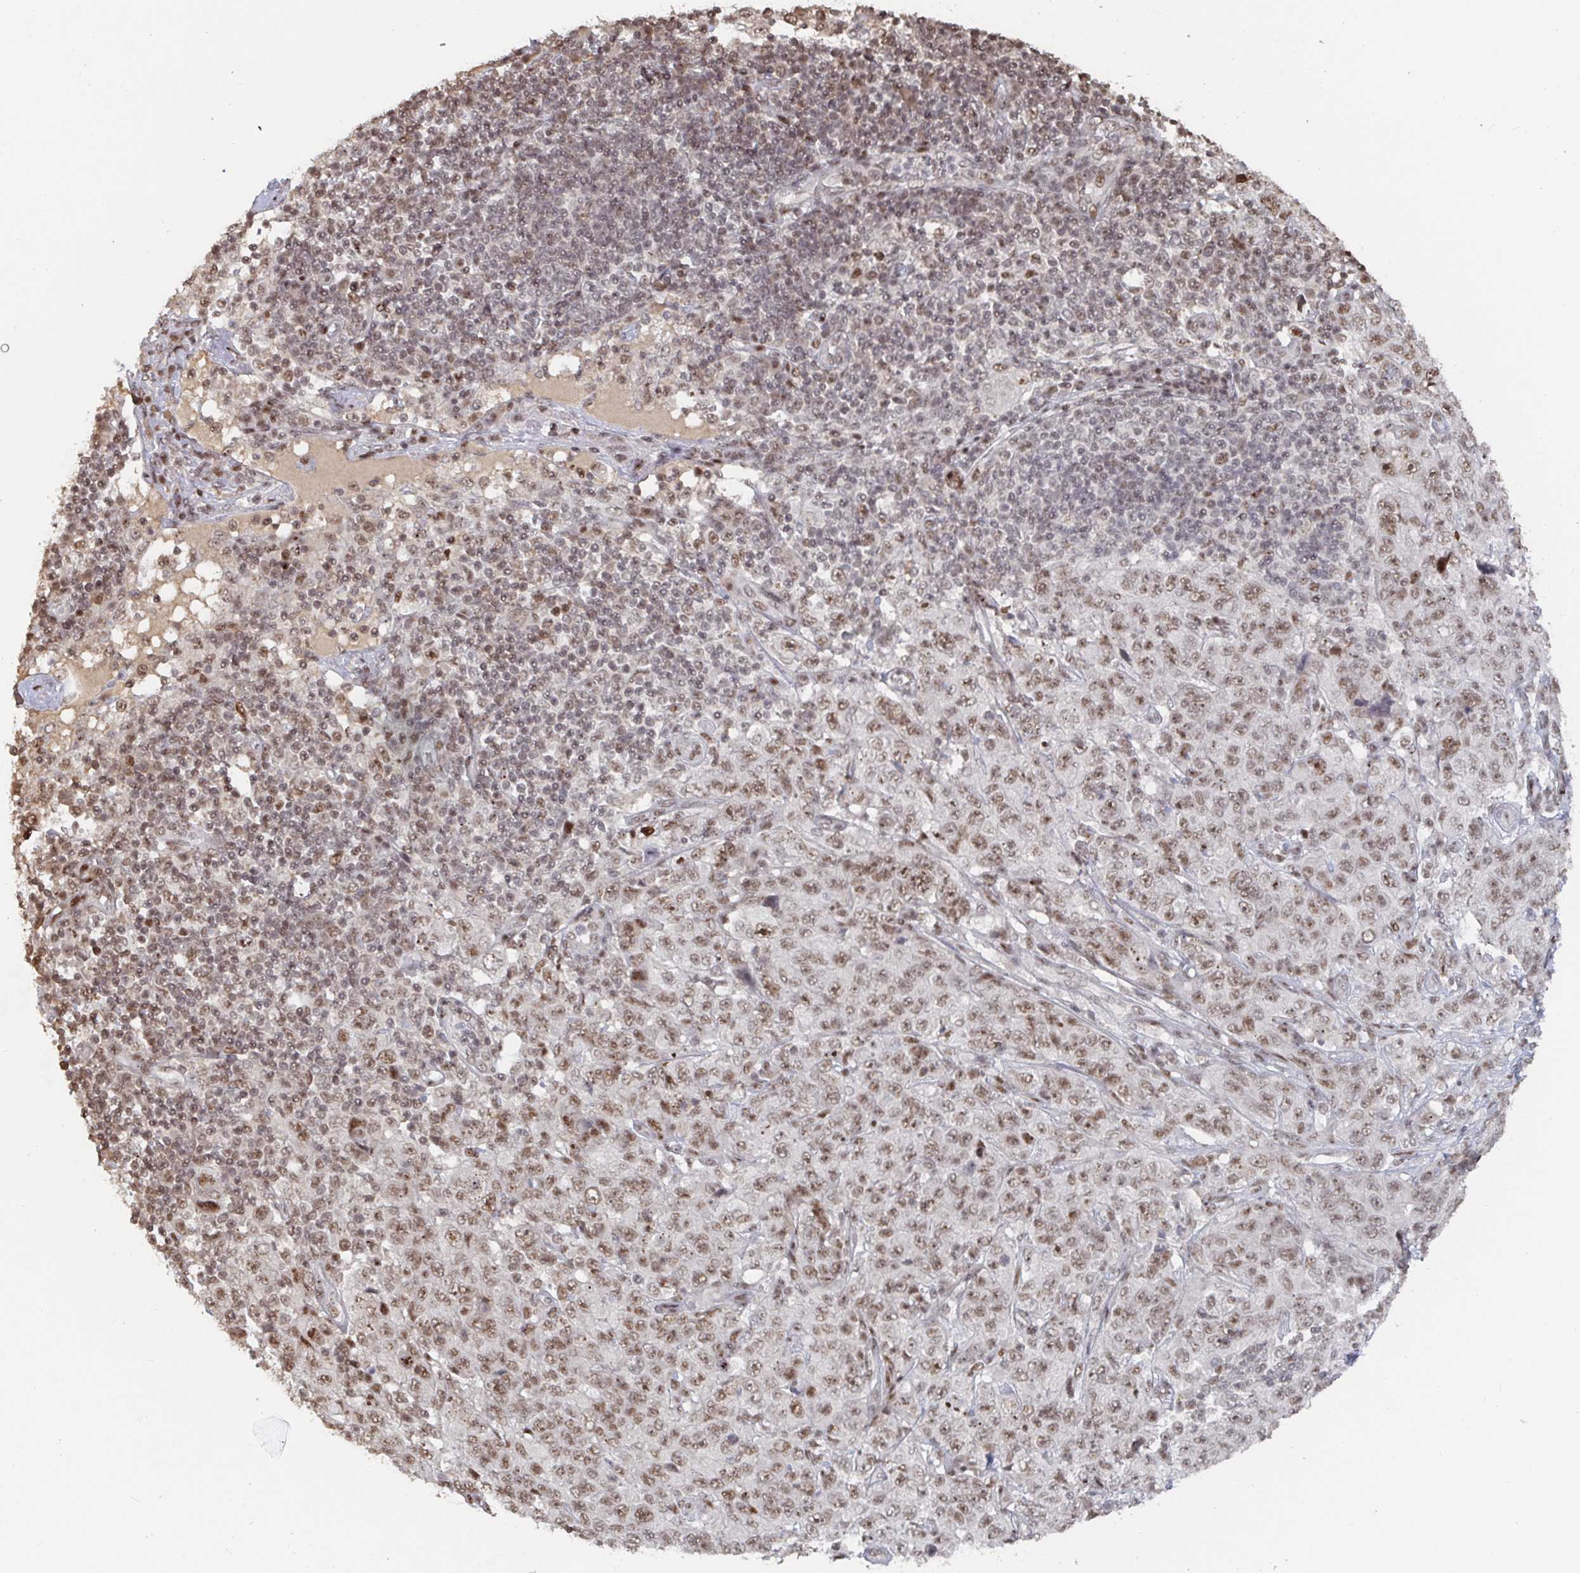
{"staining": {"intensity": "moderate", "quantity": ">75%", "location": "nuclear"}, "tissue": "pancreatic cancer", "cell_type": "Tumor cells", "image_type": "cancer", "snomed": [{"axis": "morphology", "description": "Adenocarcinoma, NOS"}, {"axis": "topography", "description": "Pancreas"}], "caption": "The photomicrograph shows staining of pancreatic cancer, revealing moderate nuclear protein positivity (brown color) within tumor cells.", "gene": "ZDHHC12", "patient": {"sex": "male", "age": 68}}